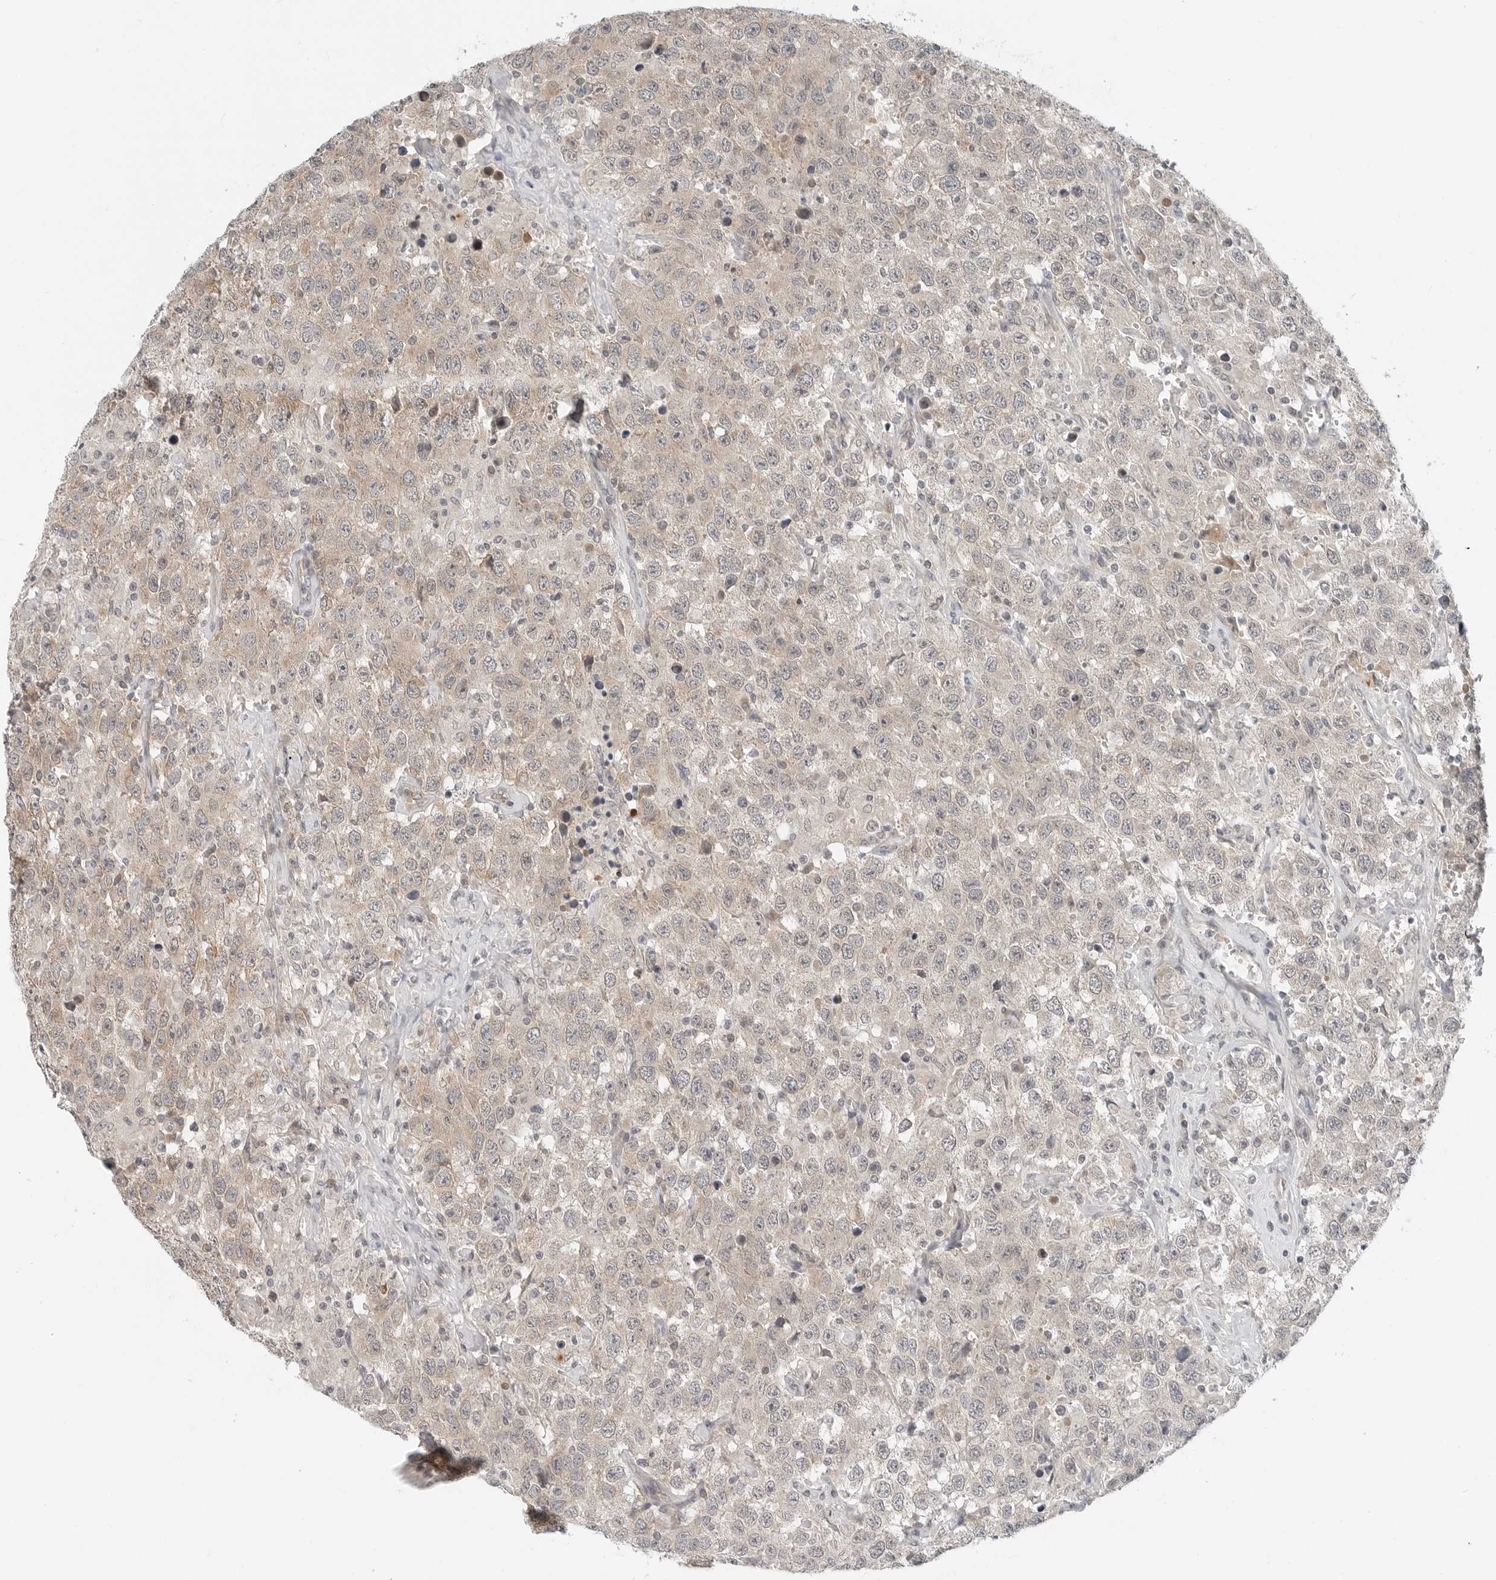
{"staining": {"intensity": "weak", "quantity": "25%-75%", "location": "cytoplasmic/membranous"}, "tissue": "testis cancer", "cell_type": "Tumor cells", "image_type": "cancer", "snomed": [{"axis": "morphology", "description": "Seminoma, NOS"}, {"axis": "topography", "description": "Testis"}], "caption": "IHC photomicrograph of neoplastic tissue: testis cancer (seminoma) stained using immunohistochemistry reveals low levels of weak protein expression localized specifically in the cytoplasmic/membranous of tumor cells, appearing as a cytoplasmic/membranous brown color.", "gene": "FCRLB", "patient": {"sex": "male", "age": 41}}